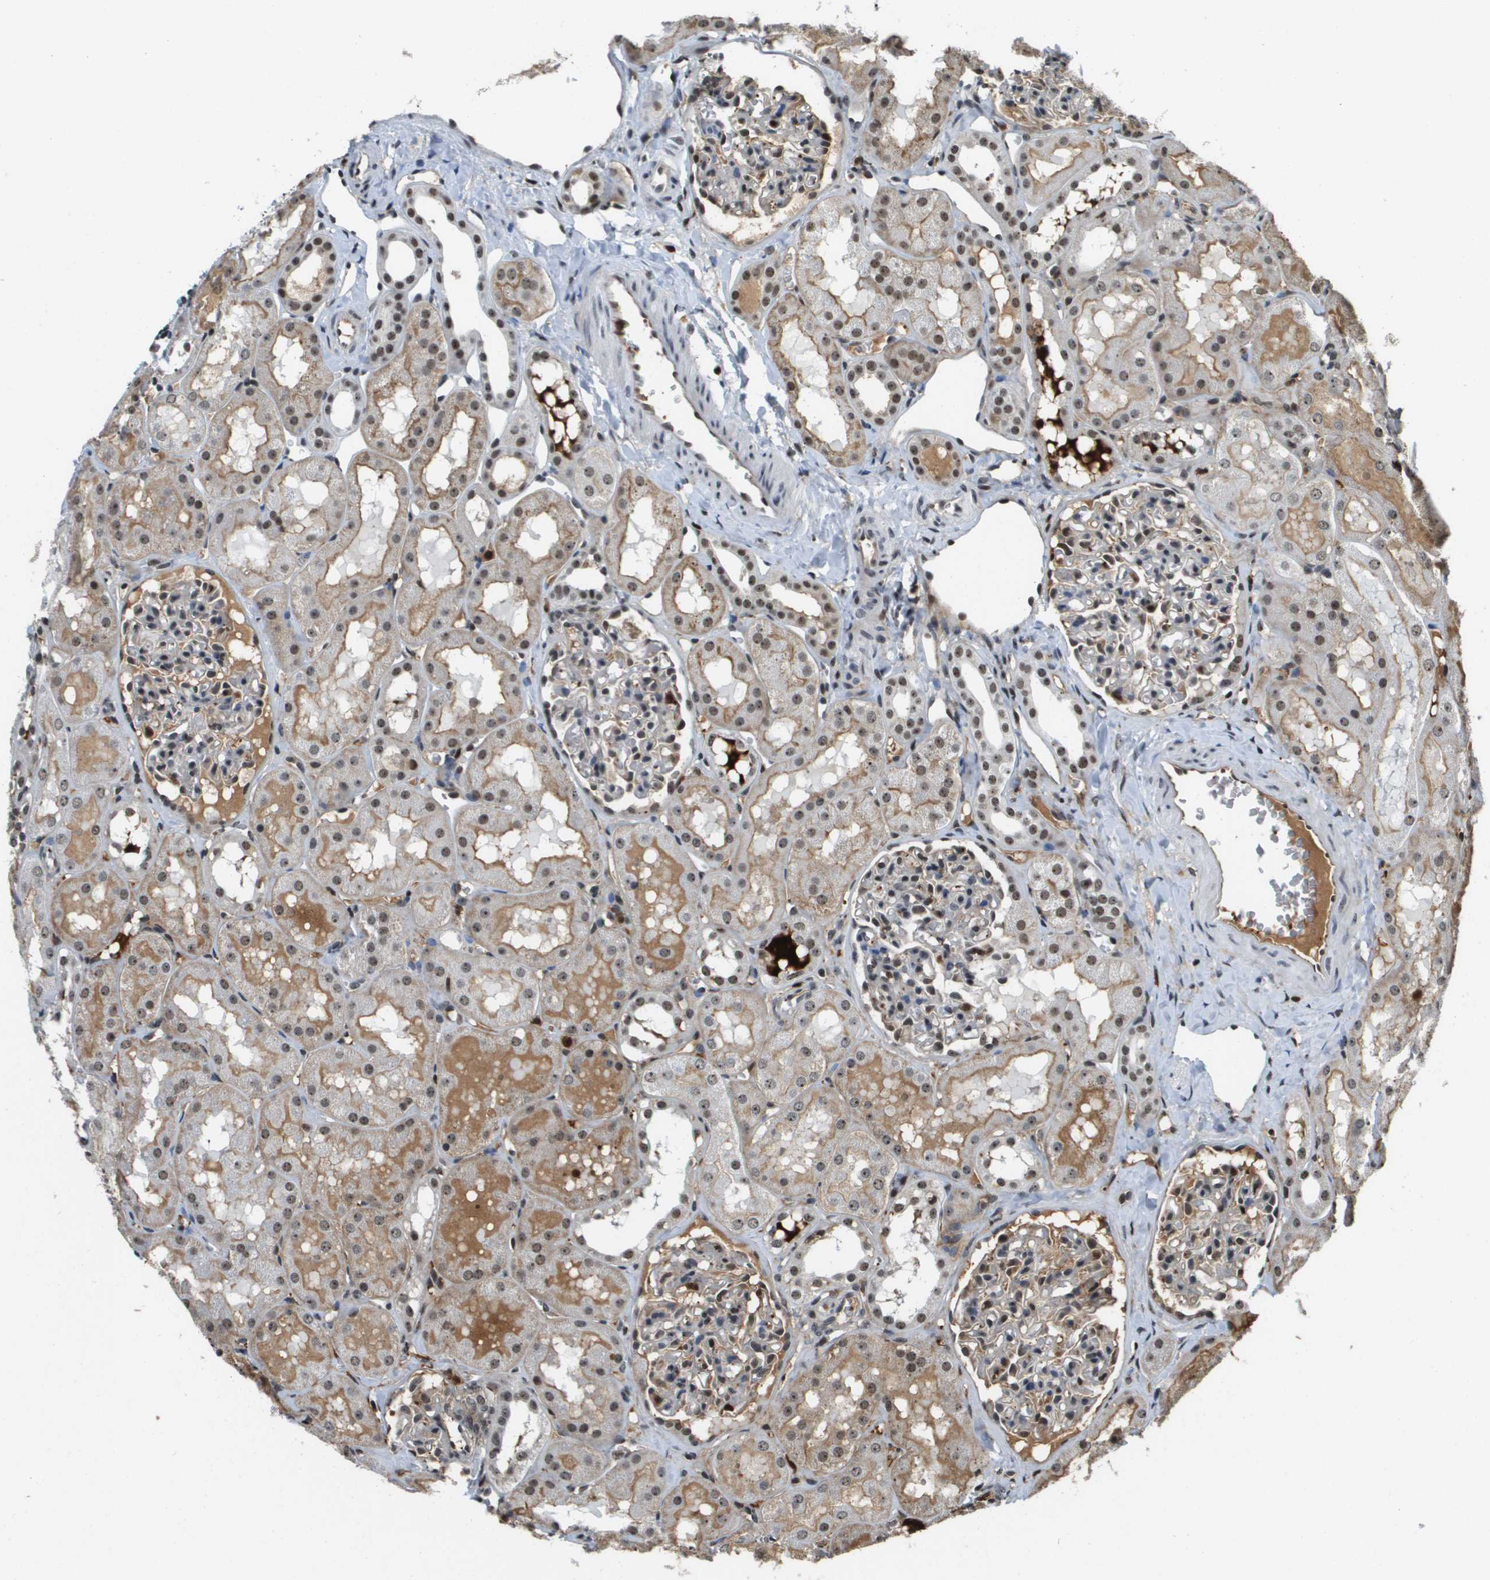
{"staining": {"intensity": "moderate", "quantity": "<25%", "location": "nuclear"}, "tissue": "kidney", "cell_type": "Cells in glomeruli", "image_type": "normal", "snomed": [{"axis": "morphology", "description": "Normal tissue, NOS"}, {"axis": "topography", "description": "Kidney"}, {"axis": "topography", "description": "Urinary bladder"}], "caption": "Protein analysis of normal kidney demonstrates moderate nuclear positivity in approximately <25% of cells in glomeruli.", "gene": "EP400", "patient": {"sex": "male", "age": 16}}